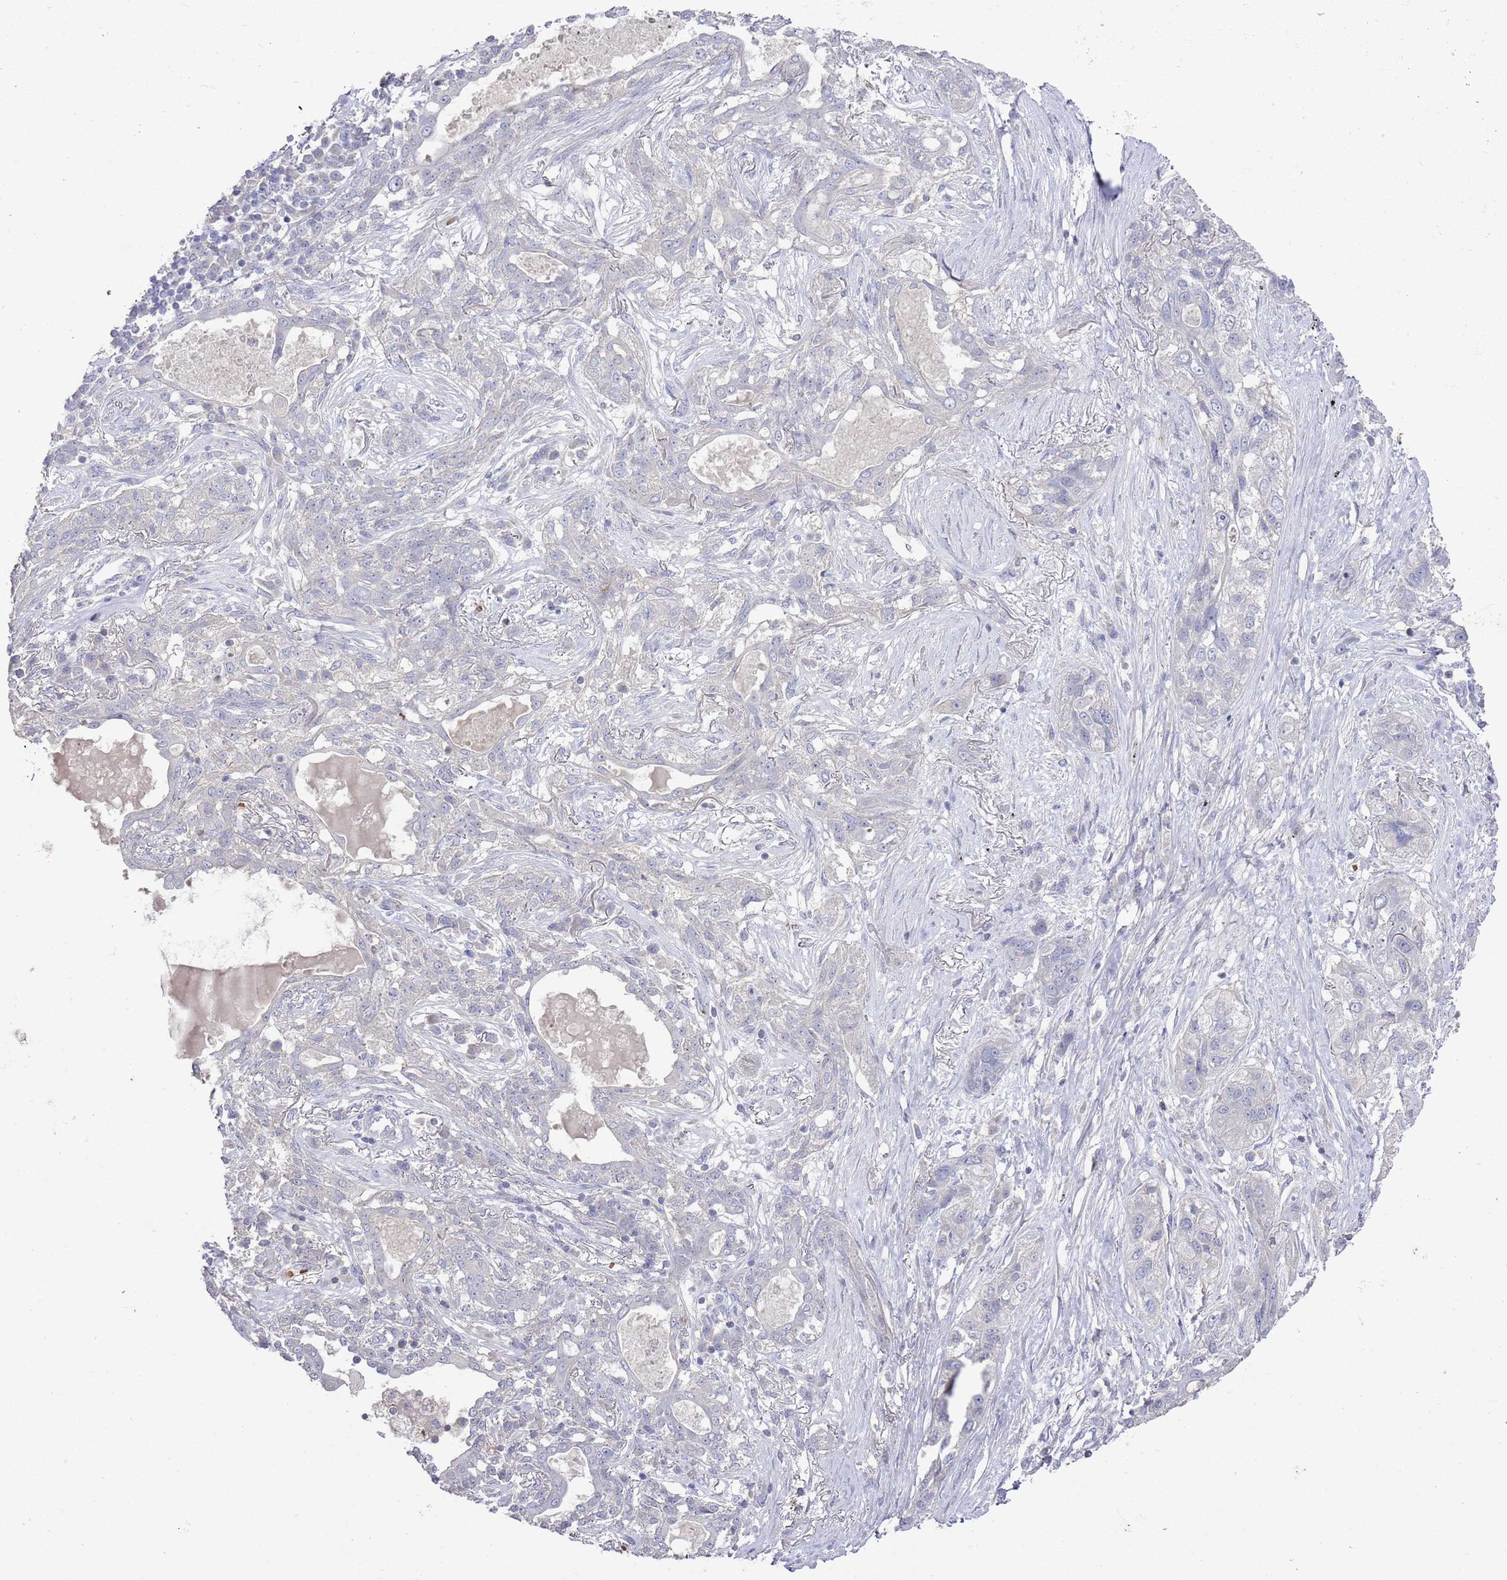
{"staining": {"intensity": "negative", "quantity": "none", "location": "none"}, "tissue": "lung cancer", "cell_type": "Tumor cells", "image_type": "cancer", "snomed": [{"axis": "morphology", "description": "Squamous cell carcinoma, NOS"}, {"axis": "topography", "description": "Lung"}], "caption": "This photomicrograph is of squamous cell carcinoma (lung) stained with immunohistochemistry to label a protein in brown with the nuclei are counter-stained blue. There is no staining in tumor cells.", "gene": "LACC1", "patient": {"sex": "female", "age": 70}}